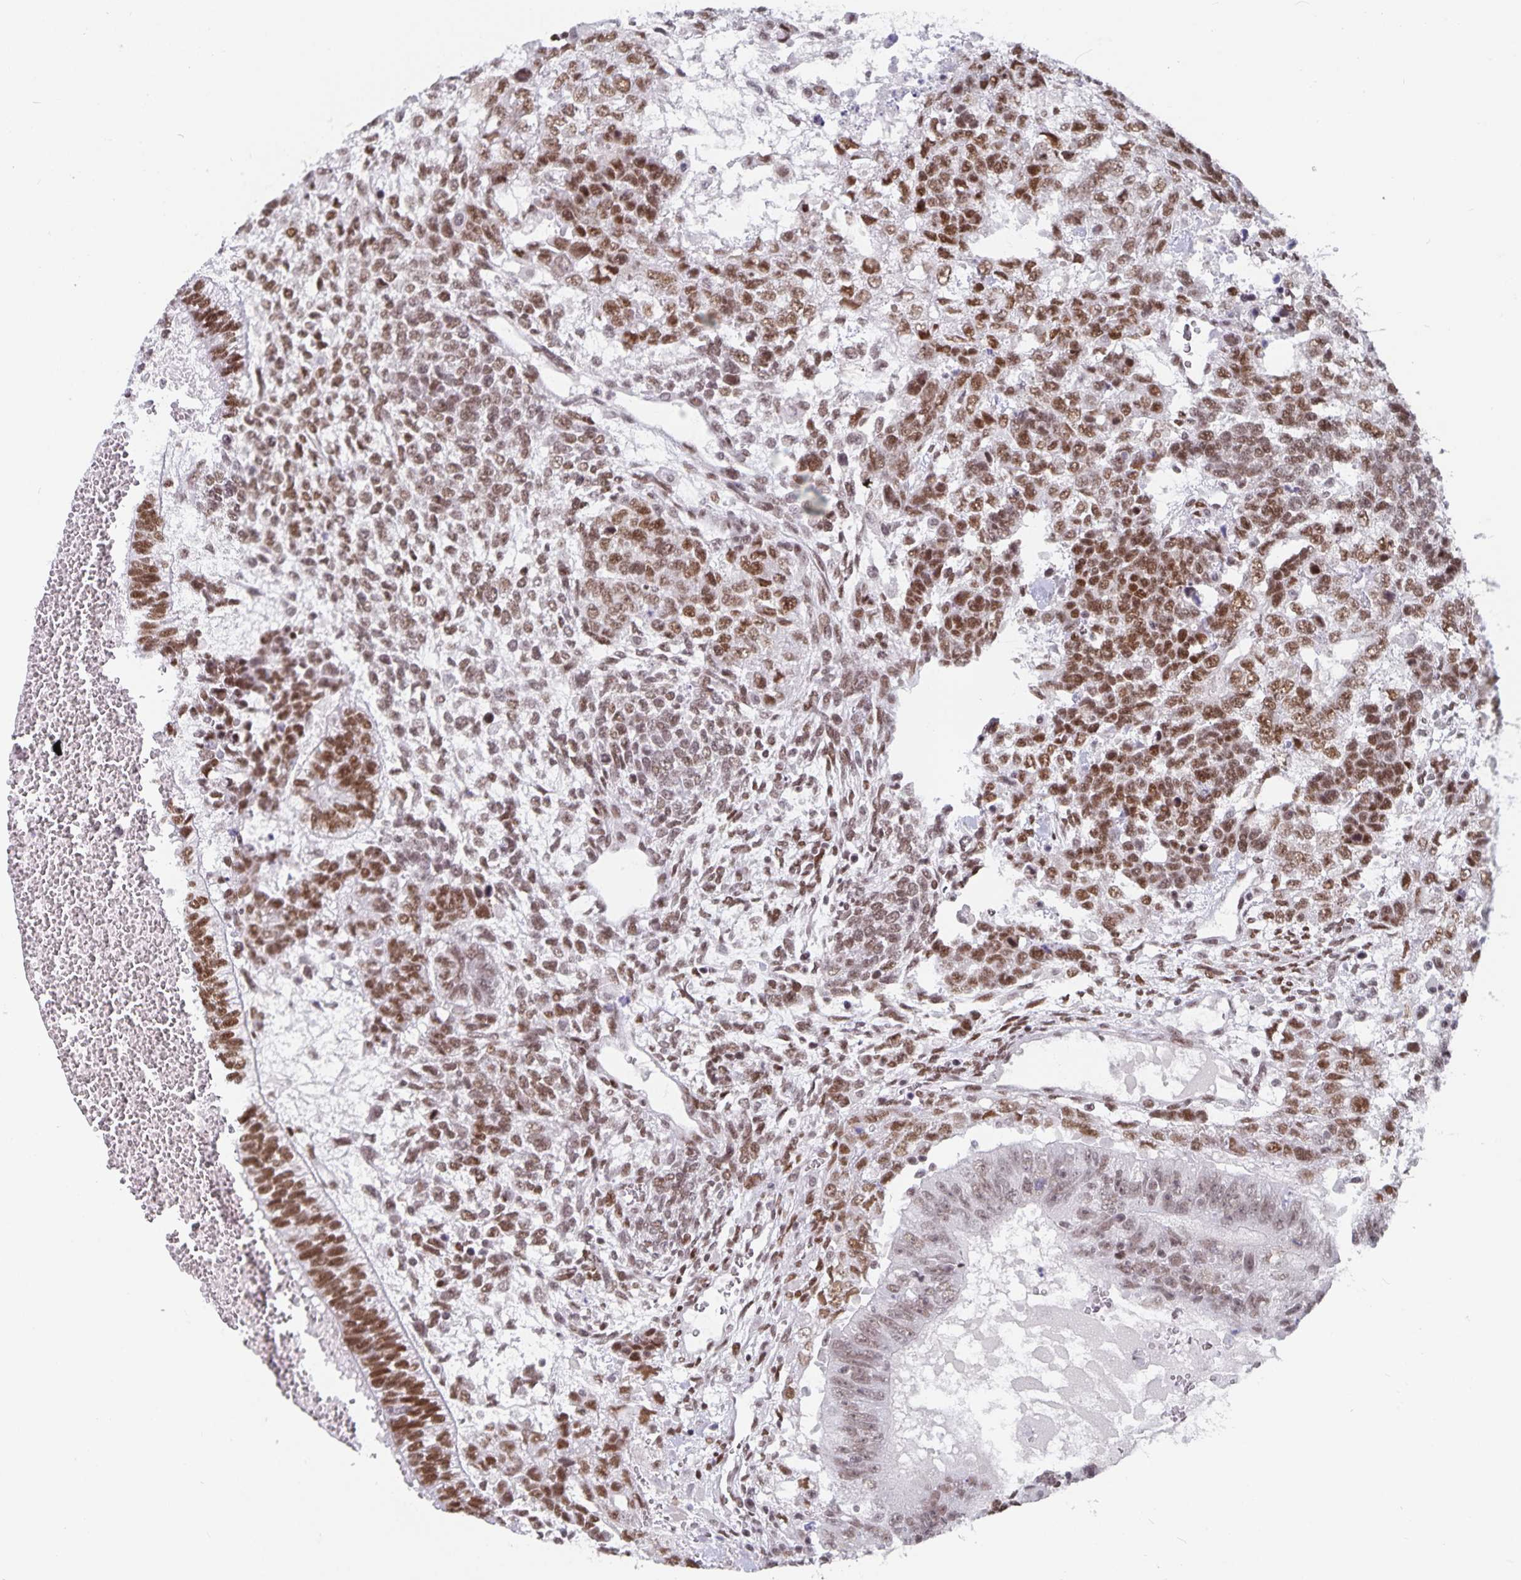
{"staining": {"intensity": "moderate", "quantity": ">75%", "location": "nuclear"}, "tissue": "testis cancer", "cell_type": "Tumor cells", "image_type": "cancer", "snomed": [{"axis": "morphology", "description": "Normal tissue, NOS"}, {"axis": "morphology", "description": "Carcinoma, Embryonal, NOS"}, {"axis": "topography", "description": "Testis"}, {"axis": "topography", "description": "Epididymis"}], "caption": "Testis embryonal carcinoma stained with a protein marker demonstrates moderate staining in tumor cells.", "gene": "PBX2", "patient": {"sex": "male", "age": 23}}